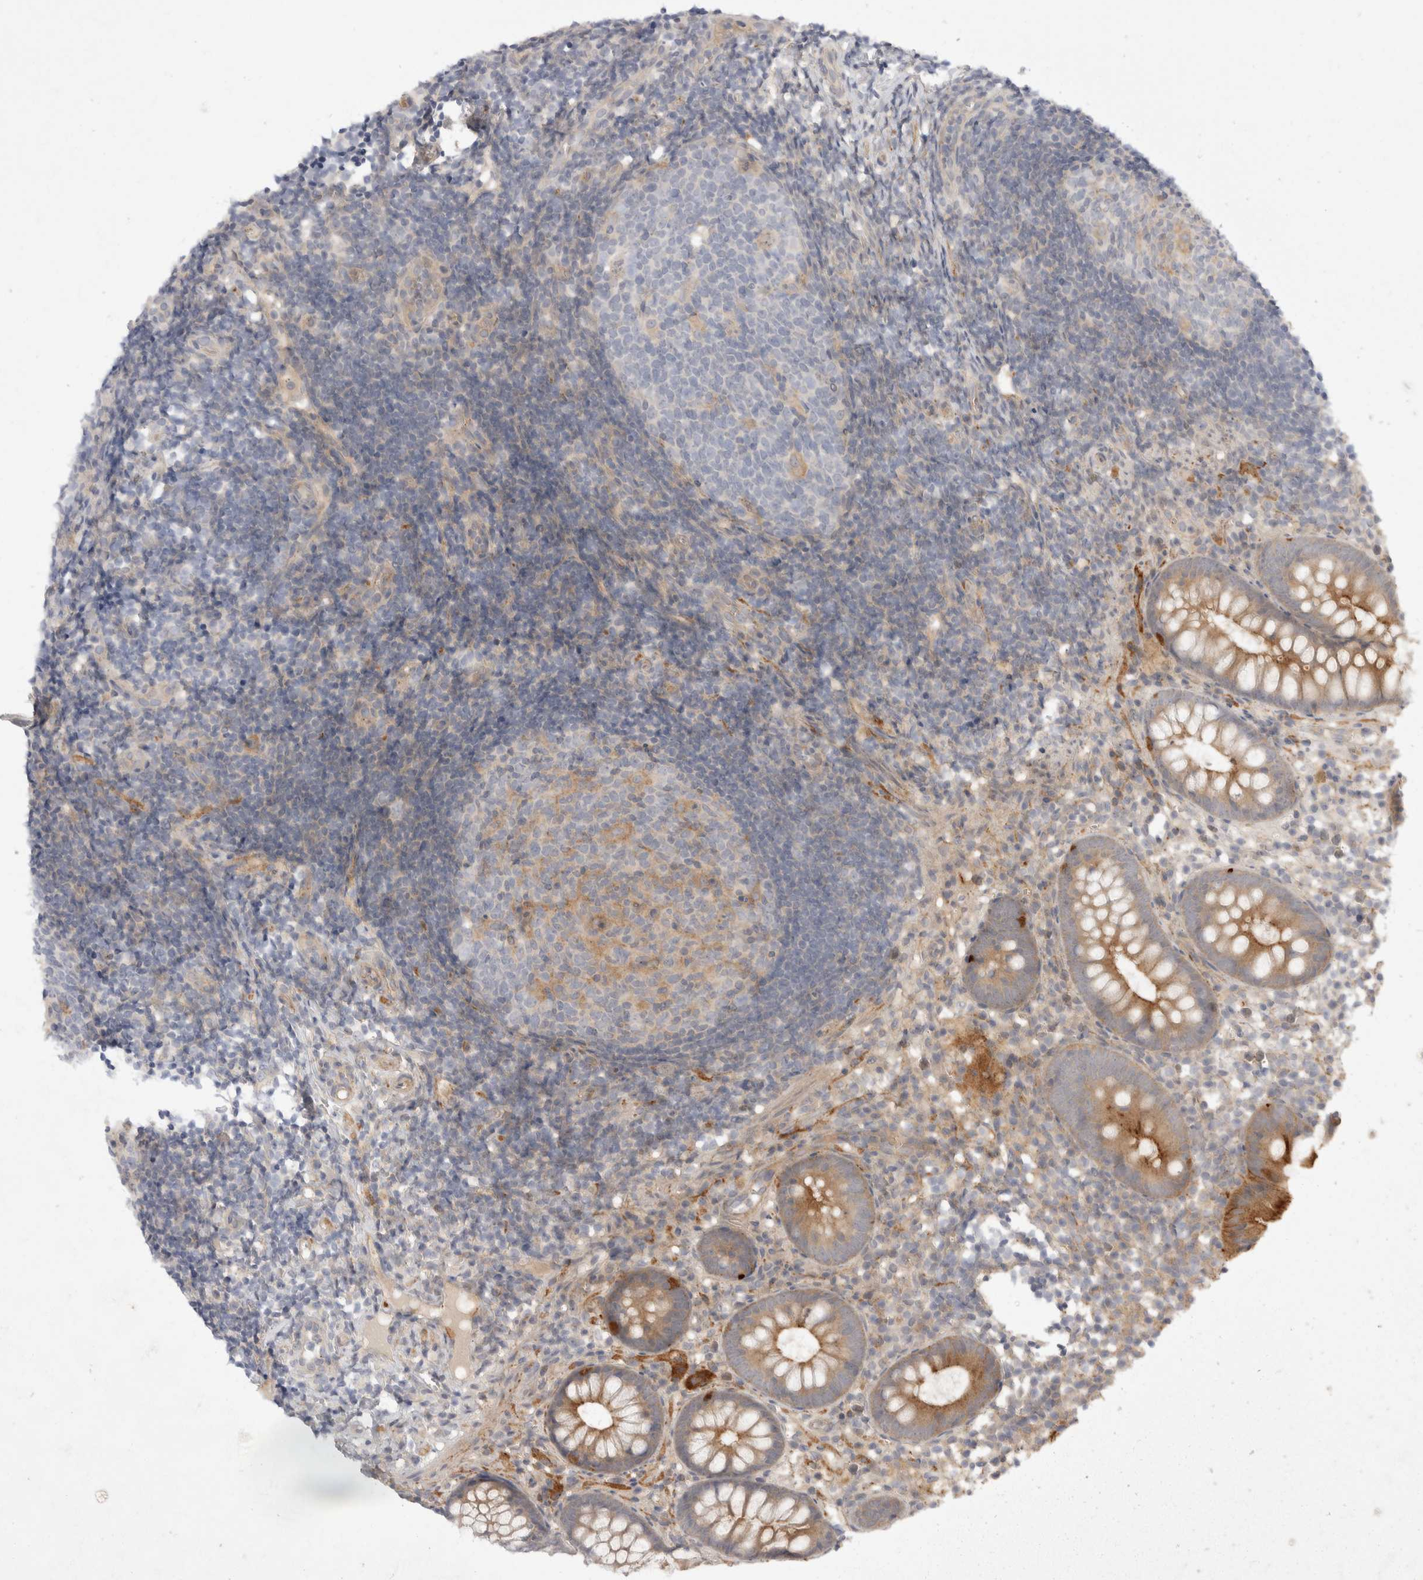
{"staining": {"intensity": "moderate", "quantity": "25%-75%", "location": "cytoplasmic/membranous"}, "tissue": "appendix", "cell_type": "Glandular cells", "image_type": "normal", "snomed": [{"axis": "morphology", "description": "Normal tissue, NOS"}, {"axis": "topography", "description": "Appendix"}], "caption": "This image reveals benign appendix stained with immunohistochemistry (IHC) to label a protein in brown. The cytoplasmic/membranous of glandular cells show moderate positivity for the protein. Nuclei are counter-stained blue.", "gene": "TOM1L2", "patient": {"sex": "female", "age": 20}}